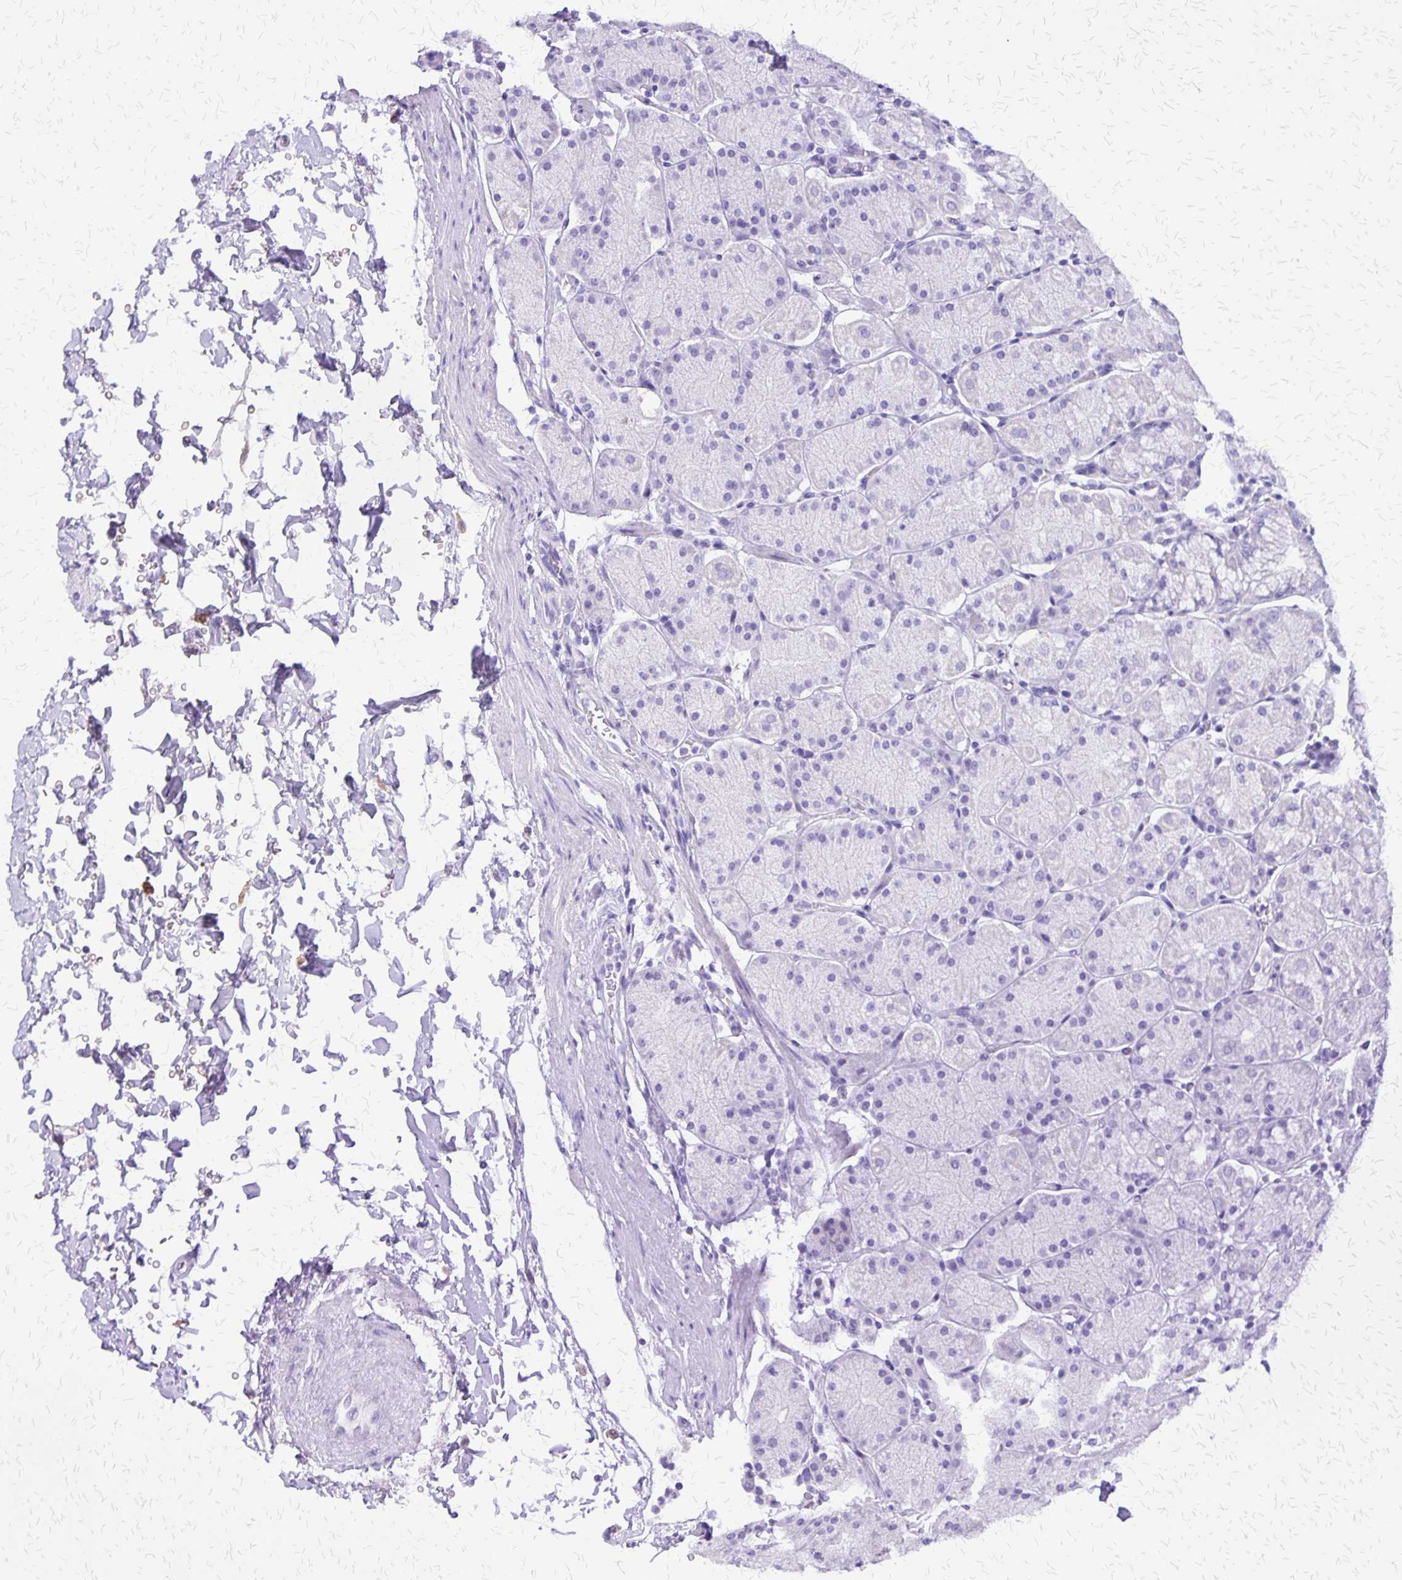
{"staining": {"intensity": "negative", "quantity": "none", "location": "none"}, "tissue": "stomach", "cell_type": "Glandular cells", "image_type": "normal", "snomed": [{"axis": "morphology", "description": "Normal tissue, NOS"}, {"axis": "topography", "description": "Stomach, upper"}, {"axis": "topography", "description": "Stomach"}], "caption": "A high-resolution micrograph shows IHC staining of normal stomach, which exhibits no significant staining in glandular cells. (Brightfield microscopy of DAB IHC at high magnification).", "gene": "SLC13A2", "patient": {"sex": "male", "age": 76}}